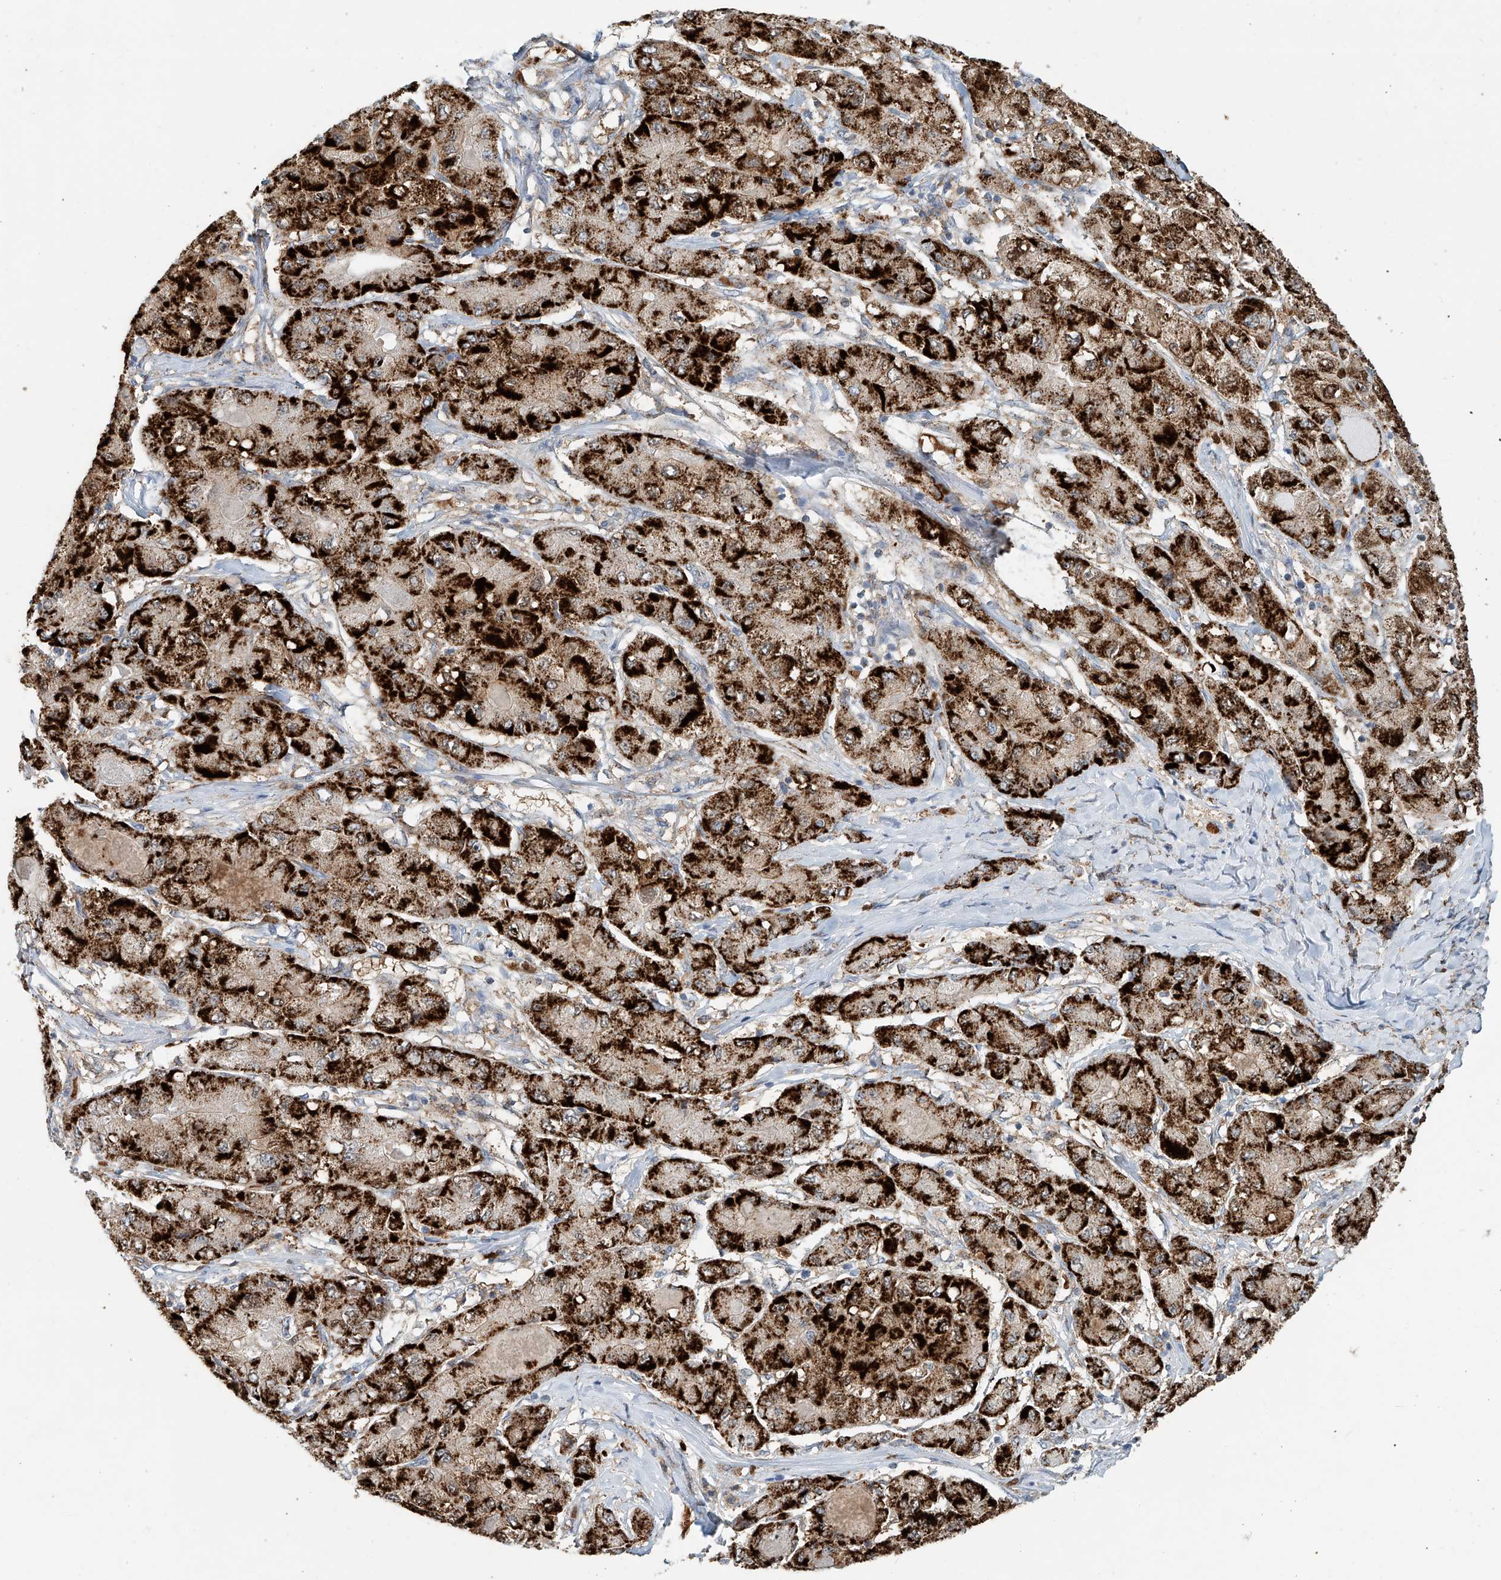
{"staining": {"intensity": "strong", "quantity": ">75%", "location": "cytoplasmic/membranous"}, "tissue": "liver cancer", "cell_type": "Tumor cells", "image_type": "cancer", "snomed": [{"axis": "morphology", "description": "Carcinoma, Hepatocellular, NOS"}, {"axis": "topography", "description": "Liver"}], "caption": "Hepatocellular carcinoma (liver) was stained to show a protein in brown. There is high levels of strong cytoplasmic/membranous positivity in approximately >75% of tumor cells.", "gene": "PTPRA", "patient": {"sex": "male", "age": 80}}